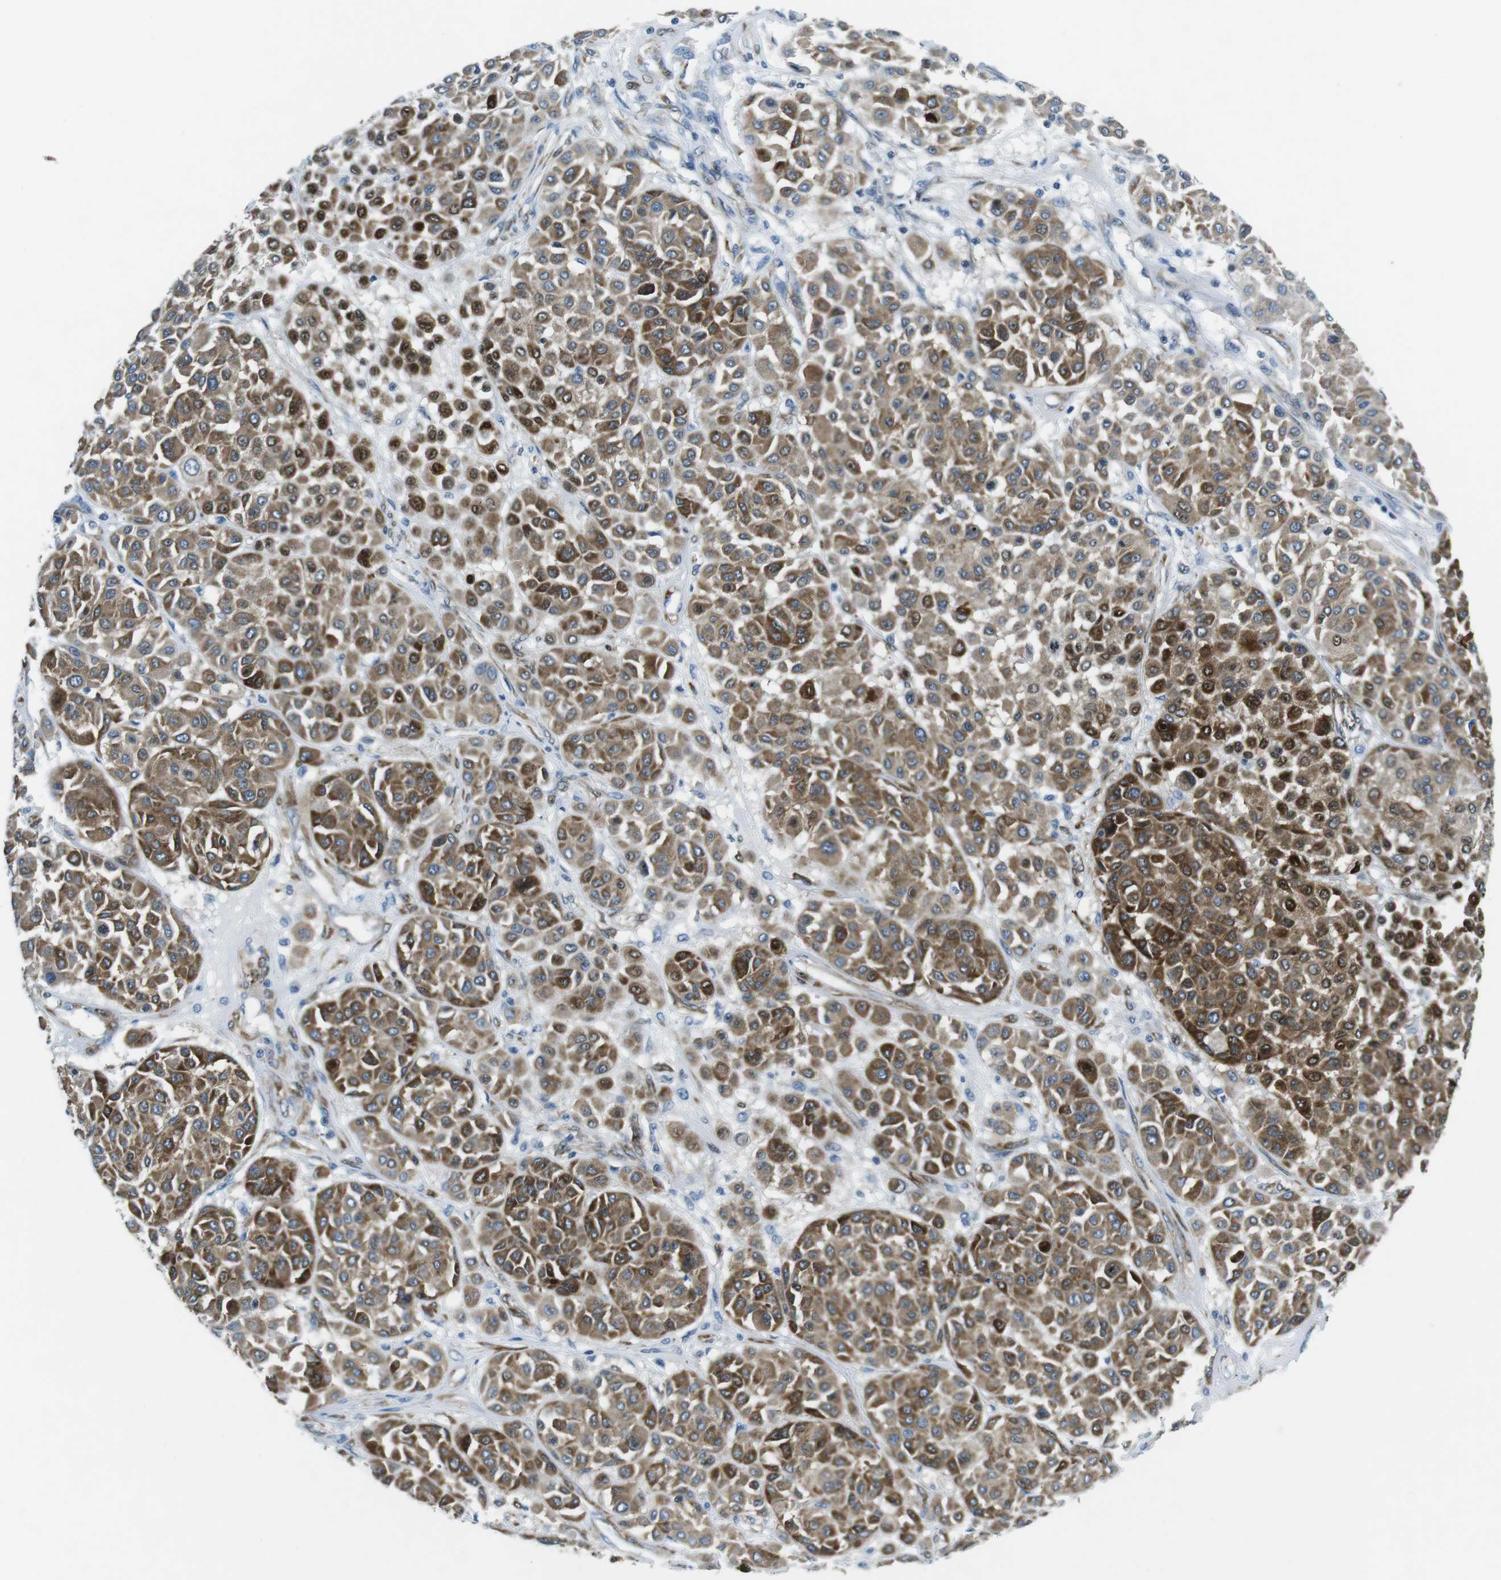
{"staining": {"intensity": "strong", "quantity": ">75%", "location": "cytoplasmic/membranous,nuclear"}, "tissue": "melanoma", "cell_type": "Tumor cells", "image_type": "cancer", "snomed": [{"axis": "morphology", "description": "Malignant melanoma, Metastatic site"}, {"axis": "topography", "description": "Soft tissue"}], "caption": "Malignant melanoma (metastatic site) tissue exhibits strong cytoplasmic/membranous and nuclear expression in approximately >75% of tumor cells", "gene": "PHLDA1", "patient": {"sex": "male", "age": 41}}